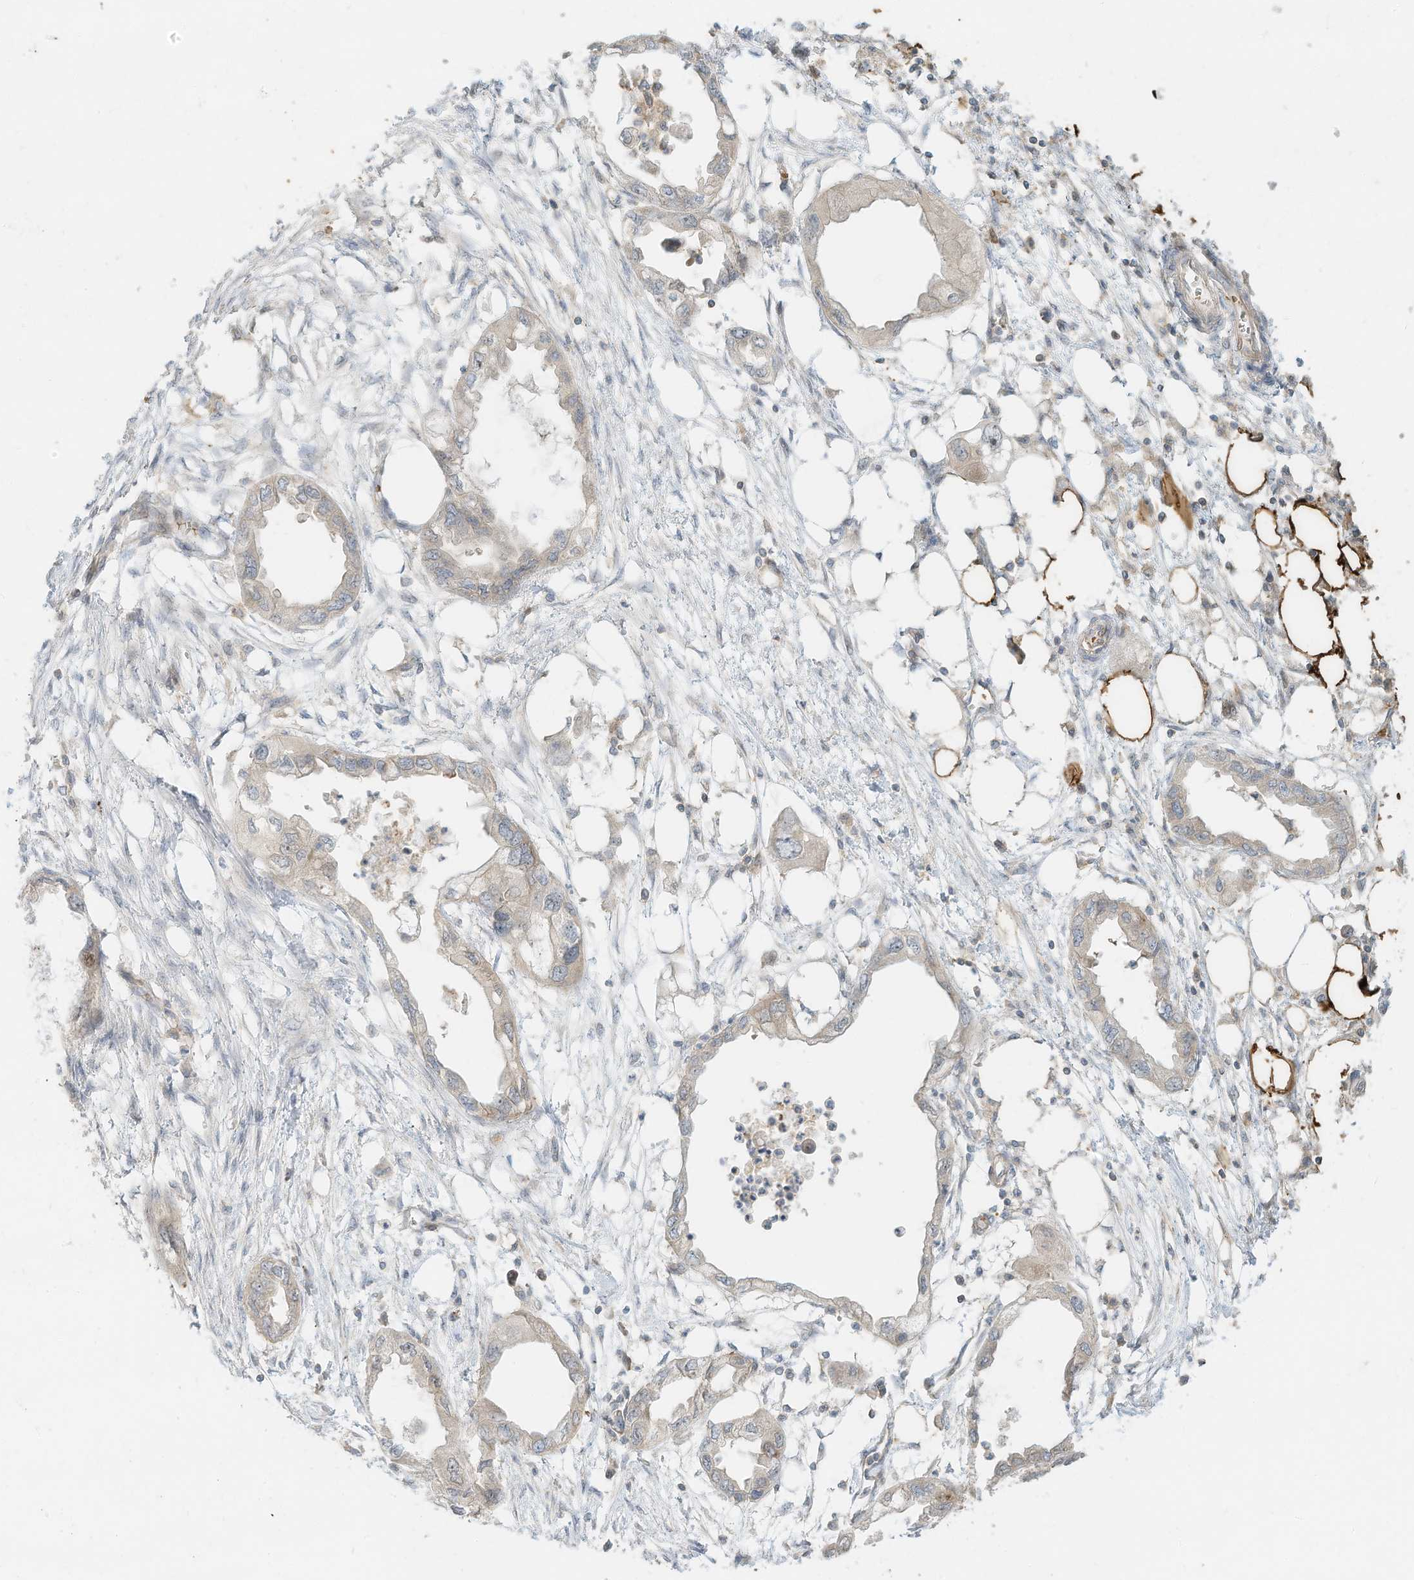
{"staining": {"intensity": "weak", "quantity": "<25%", "location": "cytoplasmic/membranous"}, "tissue": "endometrial cancer", "cell_type": "Tumor cells", "image_type": "cancer", "snomed": [{"axis": "morphology", "description": "Adenocarcinoma, NOS"}, {"axis": "morphology", "description": "Adenocarcinoma, metastatic, NOS"}, {"axis": "topography", "description": "Adipose tissue"}, {"axis": "topography", "description": "Endometrium"}], "caption": "Human adenocarcinoma (endometrial) stained for a protein using immunohistochemistry shows no staining in tumor cells.", "gene": "OFD1", "patient": {"sex": "female", "age": 67}}